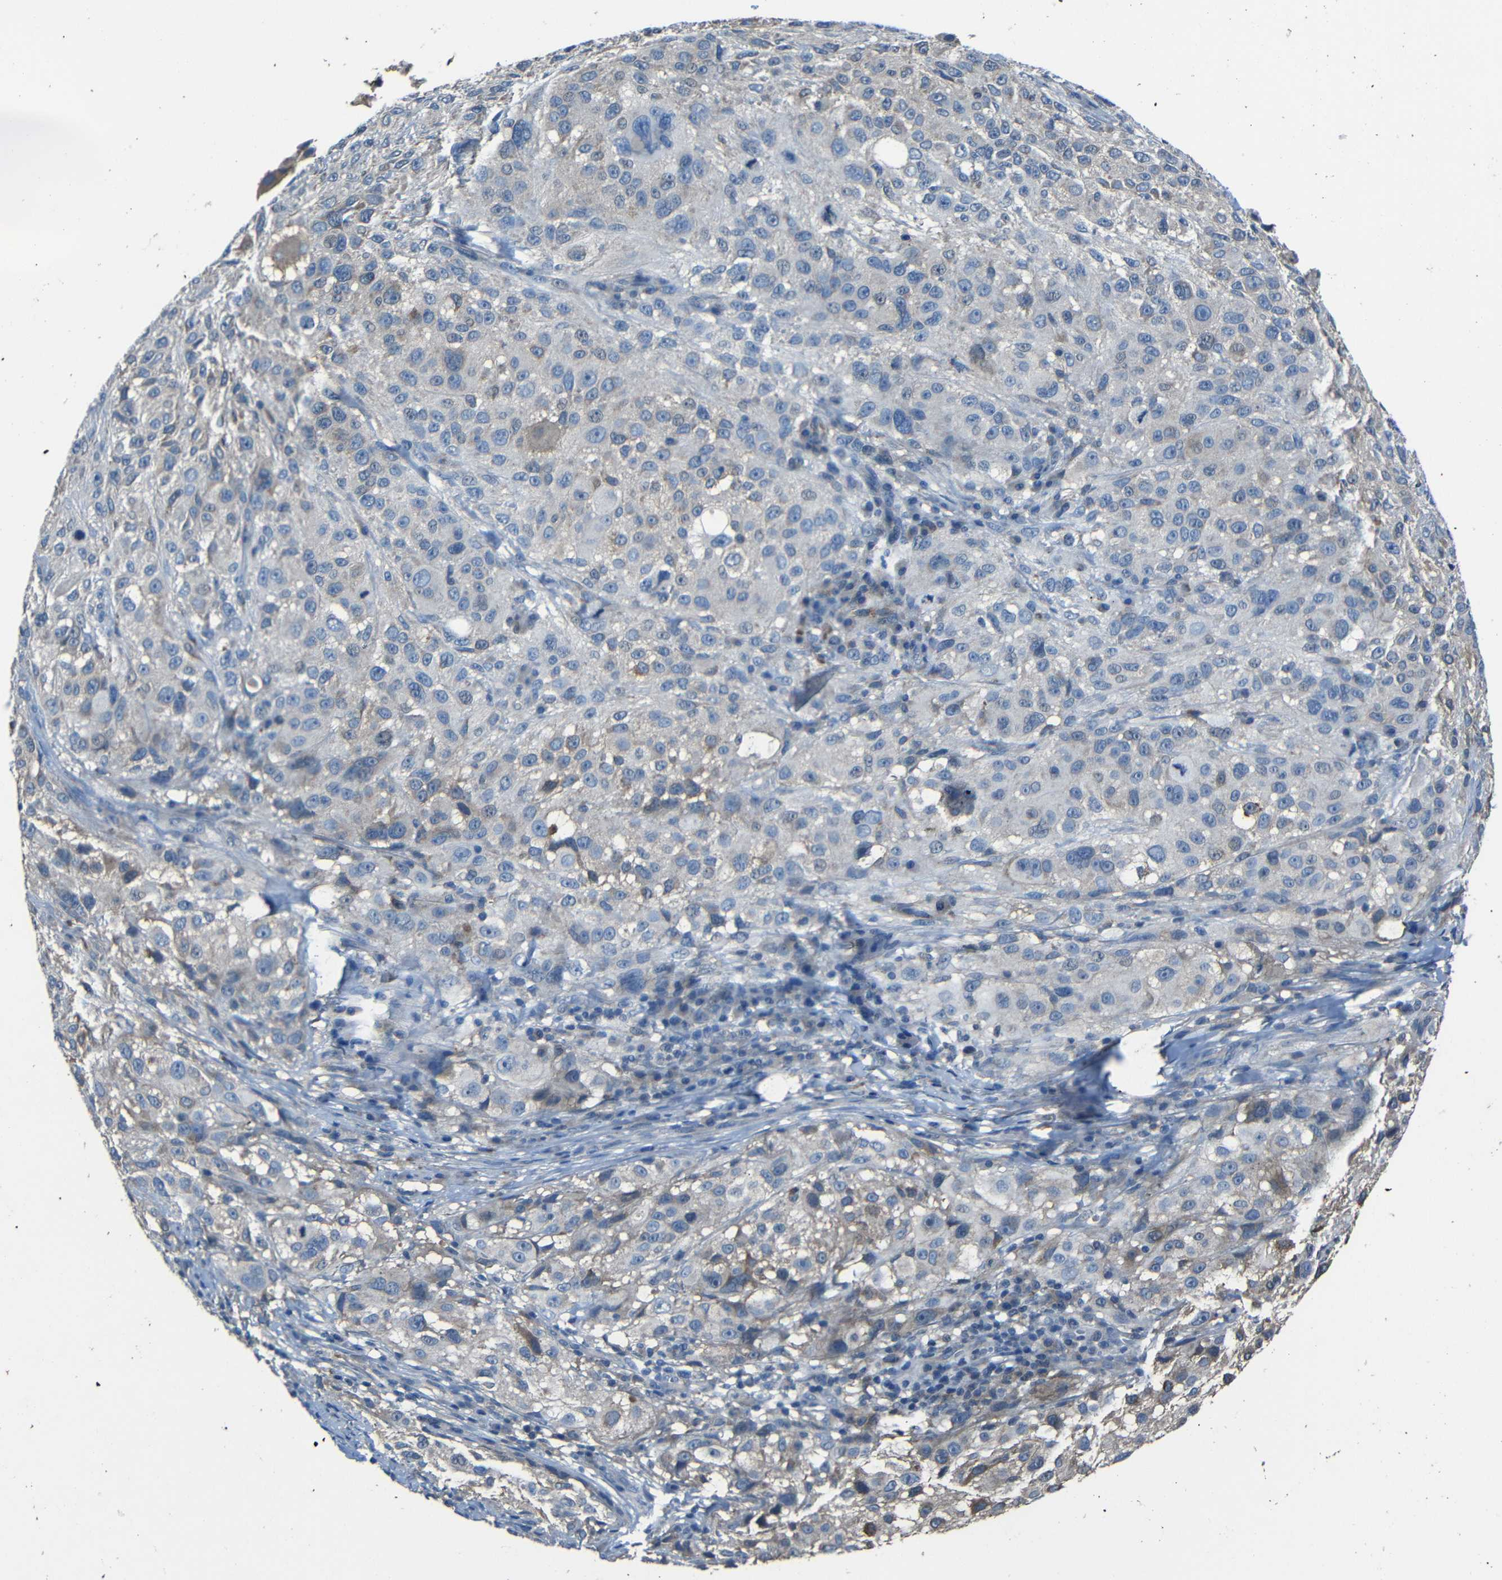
{"staining": {"intensity": "negative", "quantity": "none", "location": "none"}, "tissue": "melanoma", "cell_type": "Tumor cells", "image_type": "cancer", "snomed": [{"axis": "morphology", "description": "Necrosis, NOS"}, {"axis": "morphology", "description": "Malignant melanoma, NOS"}, {"axis": "topography", "description": "Skin"}], "caption": "There is no significant expression in tumor cells of melanoma.", "gene": "SLA", "patient": {"sex": "female", "age": 87}}